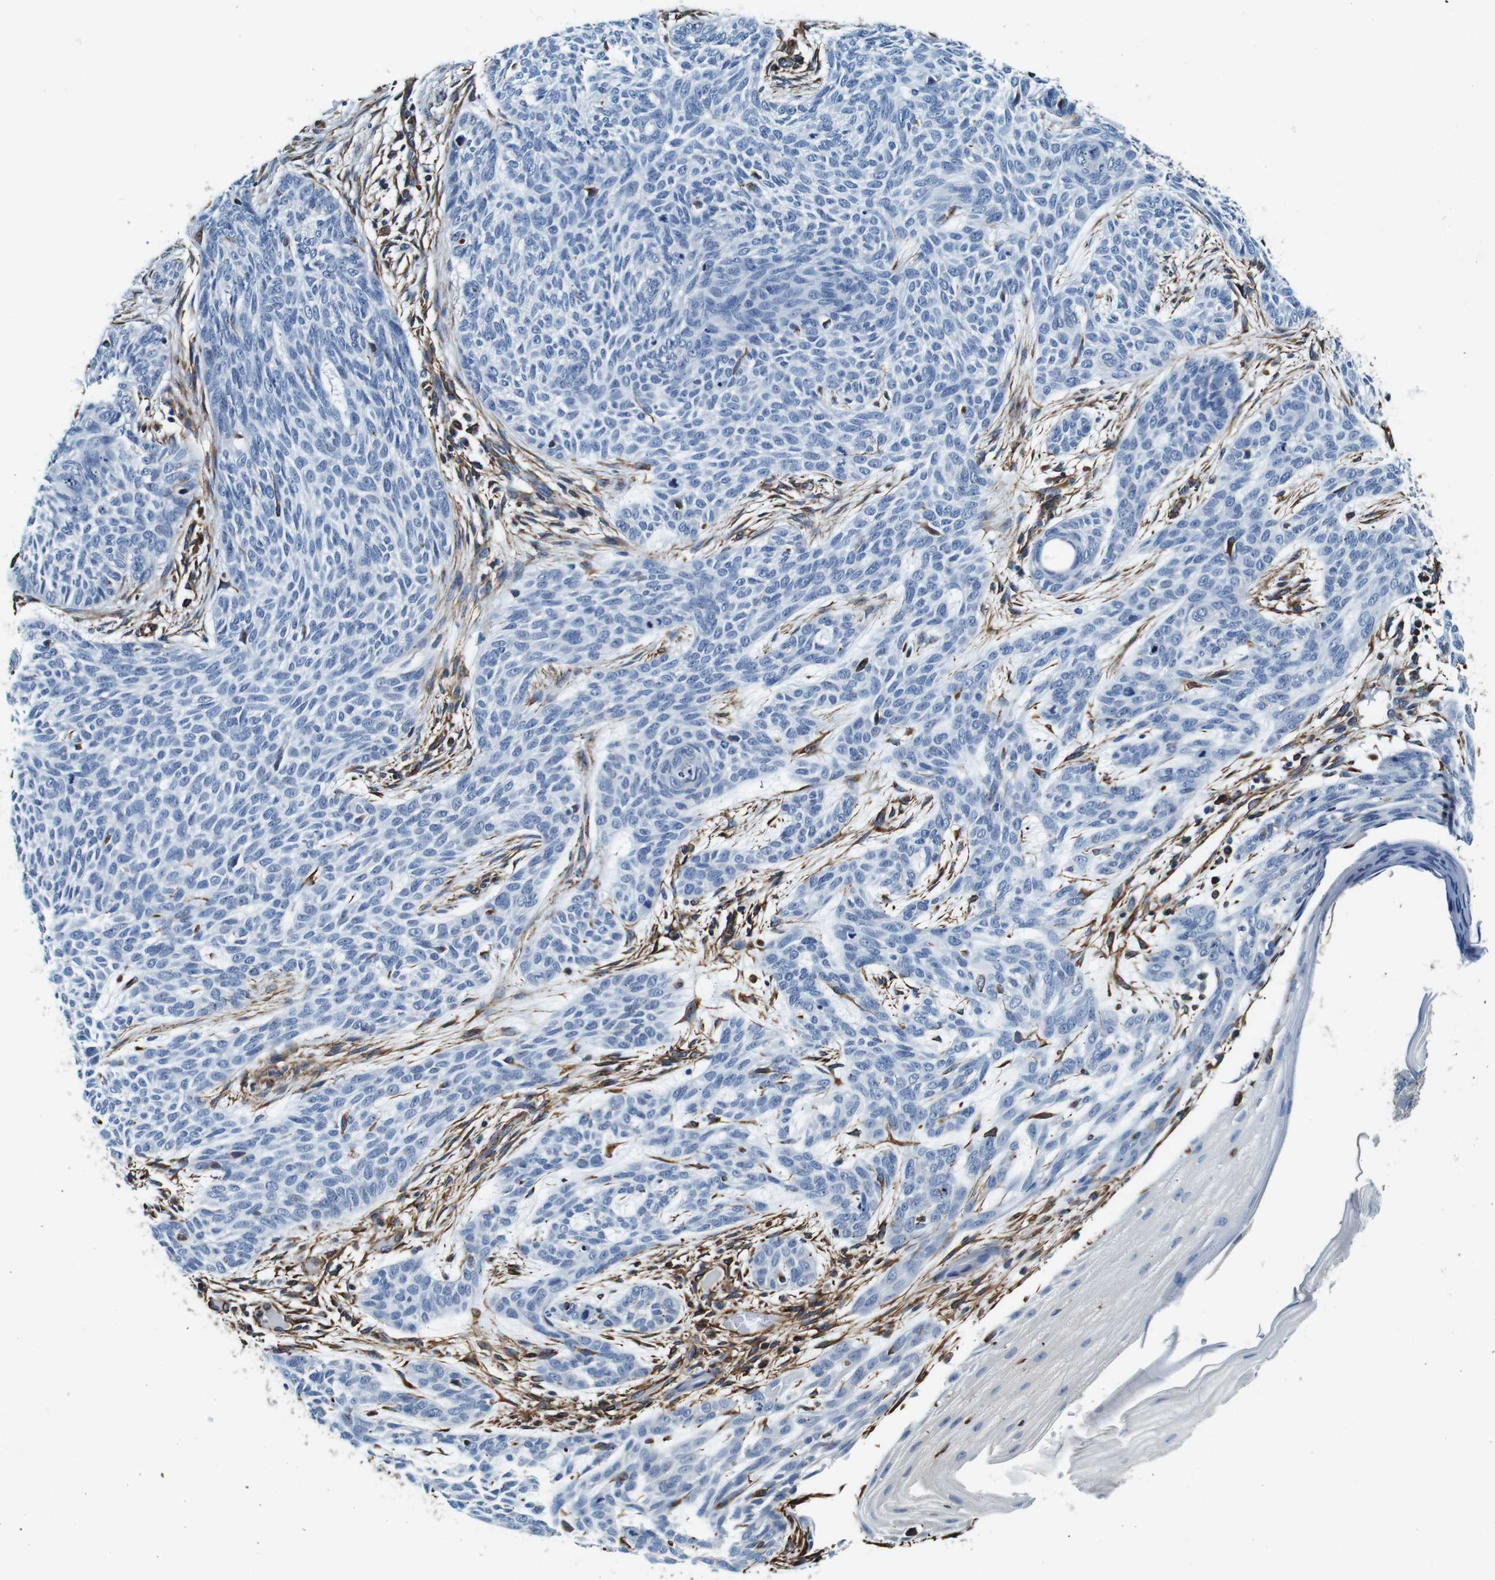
{"staining": {"intensity": "negative", "quantity": "none", "location": "none"}, "tissue": "skin cancer", "cell_type": "Tumor cells", "image_type": "cancer", "snomed": [{"axis": "morphology", "description": "Basal cell carcinoma"}, {"axis": "topography", "description": "Skin"}], "caption": "Tumor cells are negative for brown protein staining in basal cell carcinoma (skin). The staining is performed using DAB (3,3'-diaminobenzidine) brown chromogen with nuclei counter-stained in using hematoxylin.", "gene": "GJE1", "patient": {"sex": "female", "age": 59}}